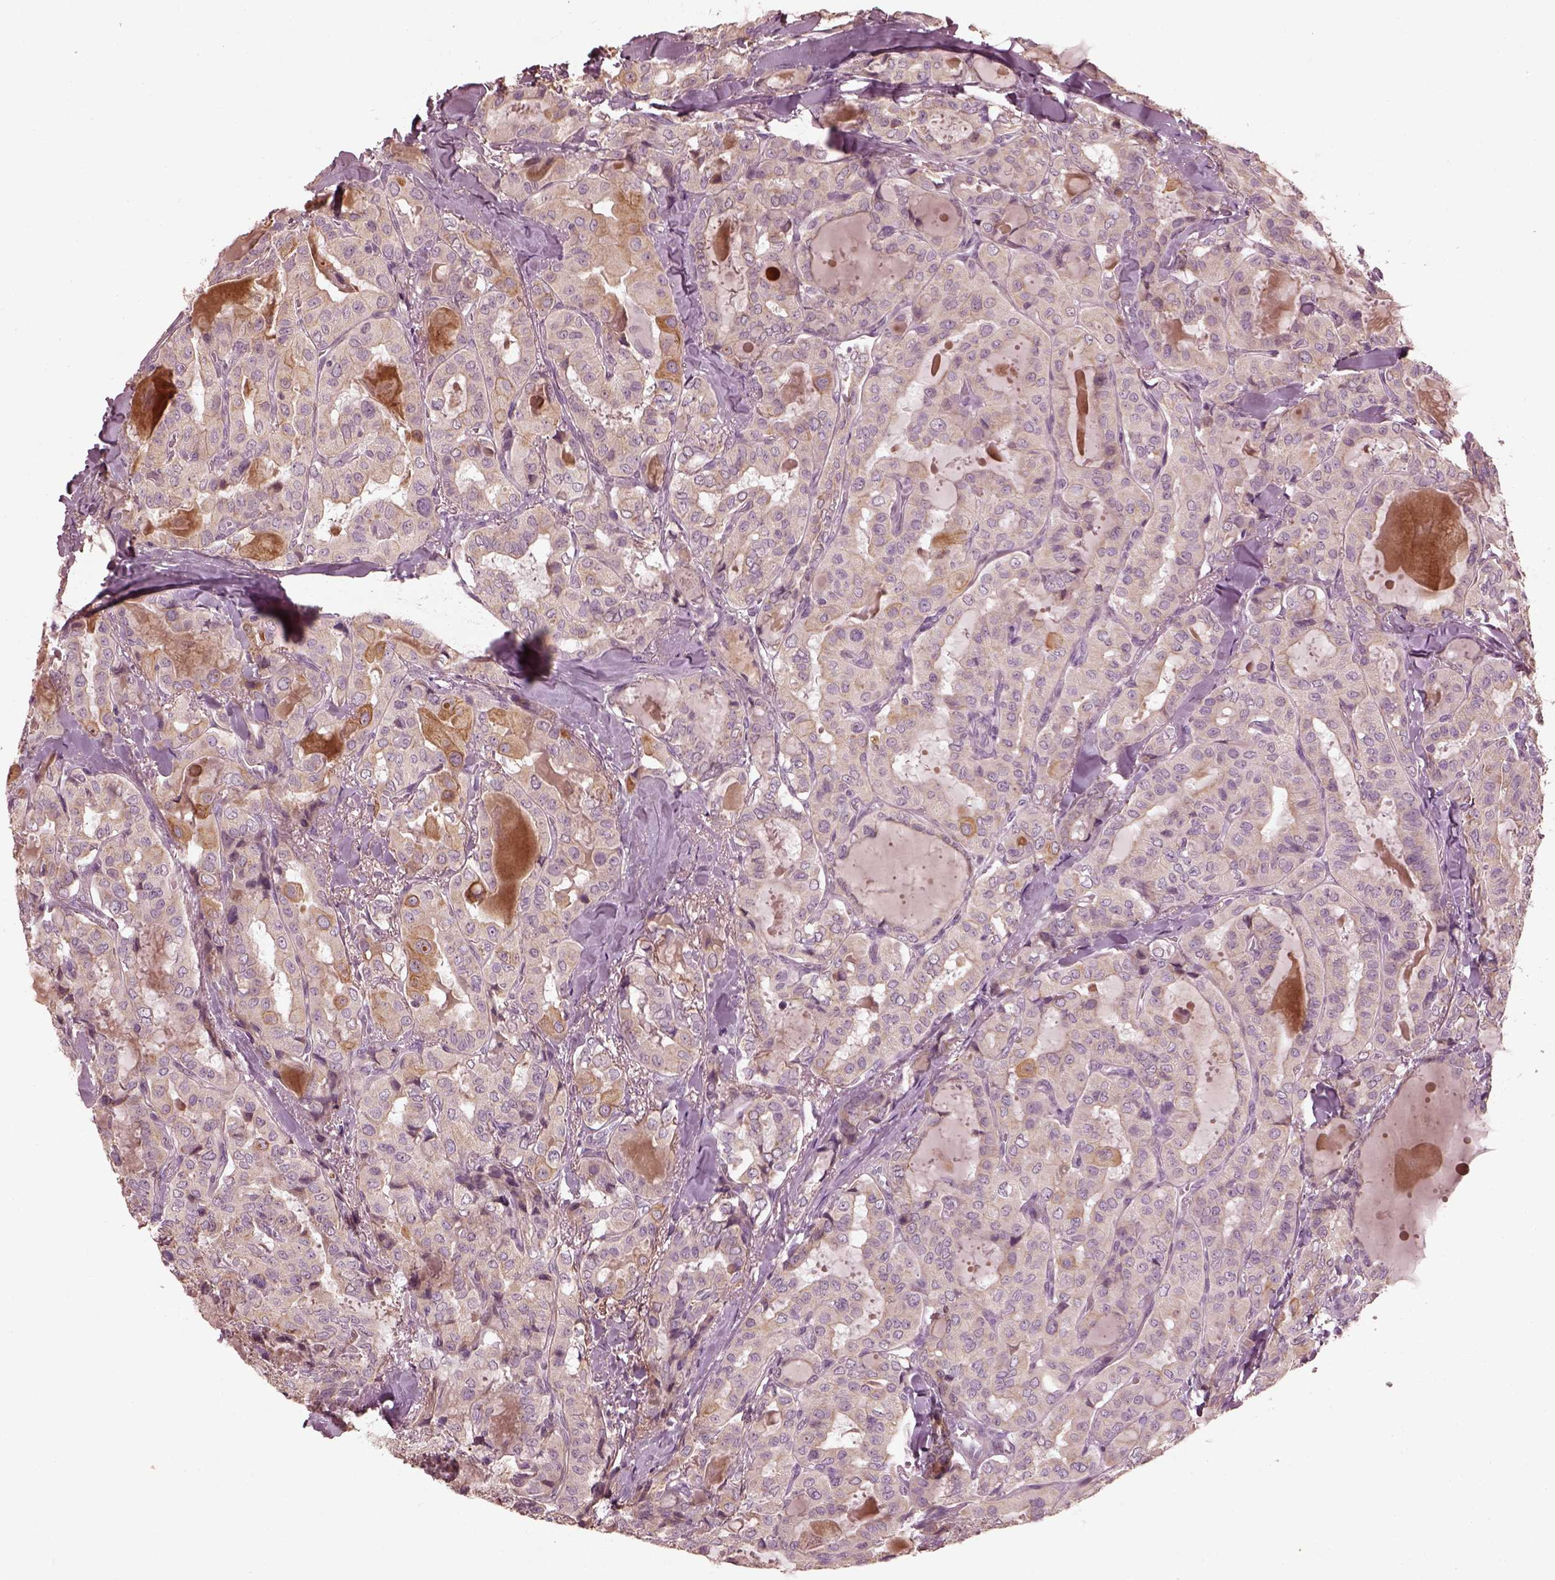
{"staining": {"intensity": "weak", "quantity": "<25%", "location": "cytoplasmic/membranous"}, "tissue": "thyroid cancer", "cell_type": "Tumor cells", "image_type": "cancer", "snomed": [{"axis": "morphology", "description": "Papillary adenocarcinoma, NOS"}, {"axis": "topography", "description": "Thyroid gland"}], "caption": "IHC photomicrograph of human thyroid papillary adenocarcinoma stained for a protein (brown), which shows no staining in tumor cells.", "gene": "EFEMP1", "patient": {"sex": "female", "age": 41}}